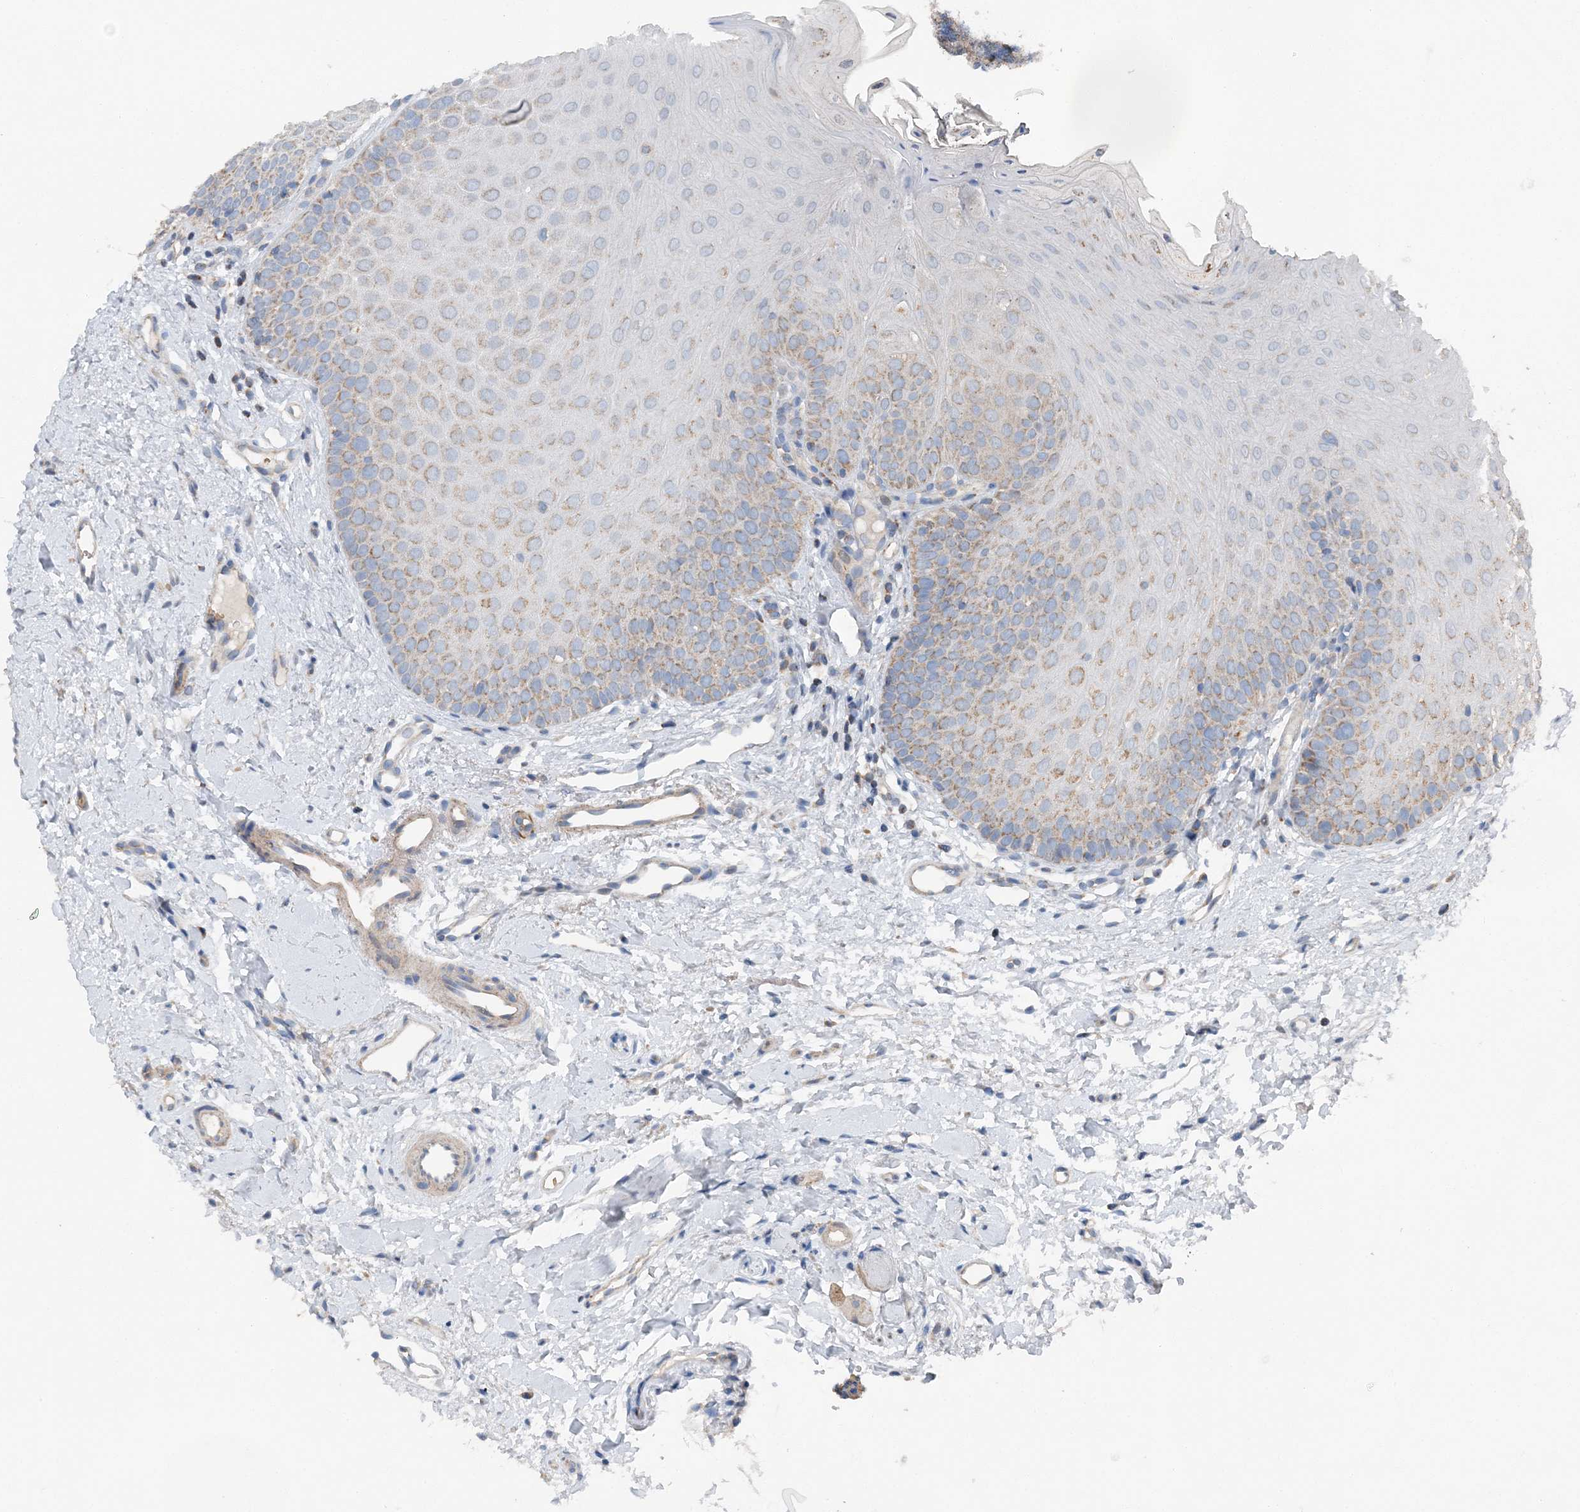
{"staining": {"intensity": "weak", "quantity": "25%-75%", "location": "cytoplasmic/membranous"}, "tissue": "oral mucosa", "cell_type": "Squamous epithelial cells", "image_type": "normal", "snomed": [{"axis": "morphology", "description": "Normal tissue, NOS"}, {"axis": "topography", "description": "Oral tissue"}], "caption": "IHC image of normal oral mucosa stained for a protein (brown), which exhibits low levels of weak cytoplasmic/membranous positivity in about 25%-75% of squamous epithelial cells.", "gene": "SPRY2", "patient": {"sex": "female", "age": 68}}